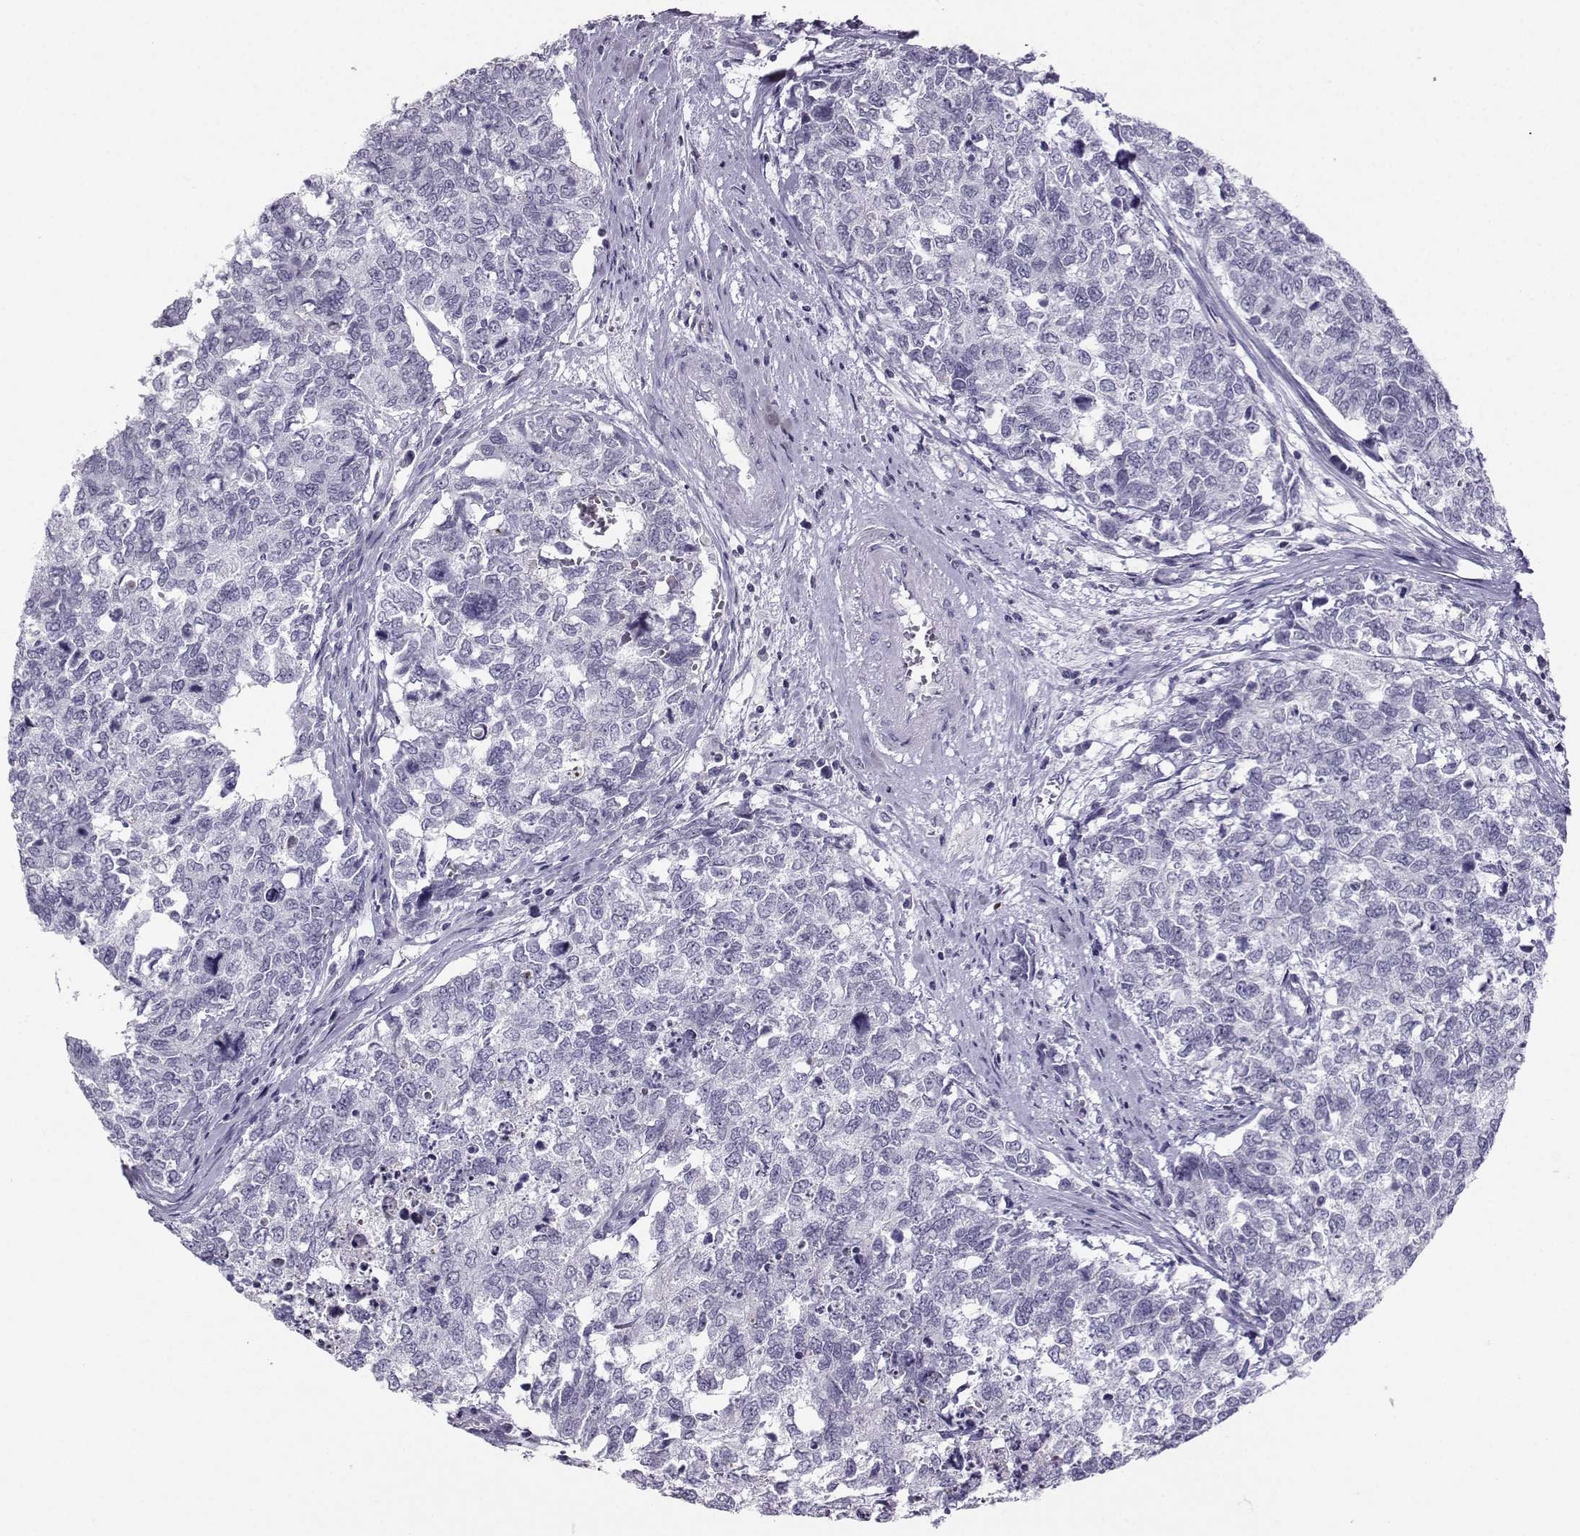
{"staining": {"intensity": "negative", "quantity": "none", "location": "none"}, "tissue": "cervical cancer", "cell_type": "Tumor cells", "image_type": "cancer", "snomed": [{"axis": "morphology", "description": "Squamous cell carcinoma, NOS"}, {"axis": "topography", "description": "Cervix"}], "caption": "Human squamous cell carcinoma (cervical) stained for a protein using immunohistochemistry displays no staining in tumor cells.", "gene": "LHX1", "patient": {"sex": "female", "age": 63}}